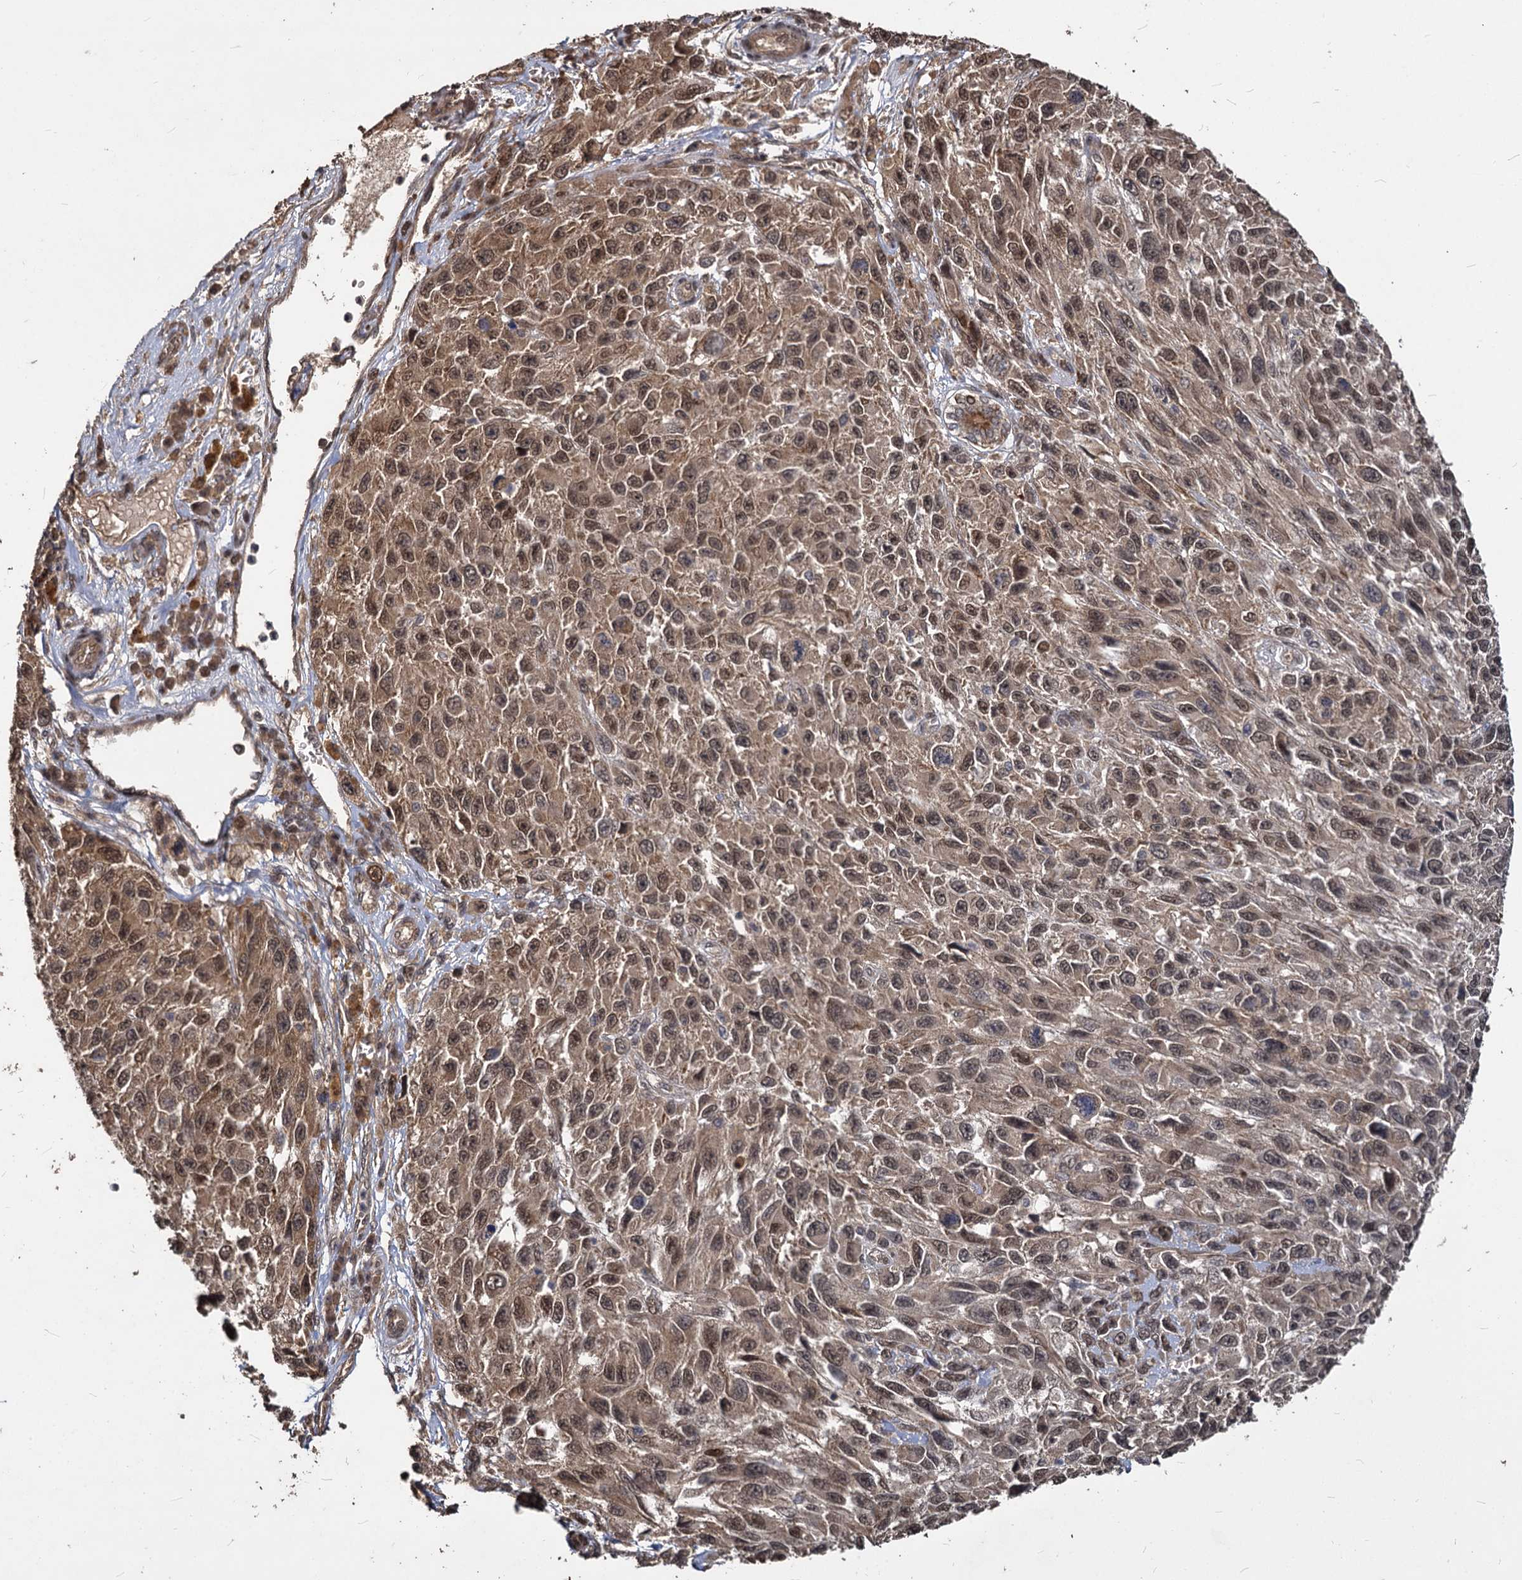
{"staining": {"intensity": "moderate", "quantity": ">75%", "location": "cytoplasmic/membranous,nuclear"}, "tissue": "melanoma", "cell_type": "Tumor cells", "image_type": "cancer", "snomed": [{"axis": "morphology", "description": "Normal tissue, NOS"}, {"axis": "morphology", "description": "Malignant melanoma, NOS"}, {"axis": "topography", "description": "Skin"}], "caption": "Human malignant melanoma stained with a brown dye demonstrates moderate cytoplasmic/membranous and nuclear positive positivity in approximately >75% of tumor cells.", "gene": "VPS51", "patient": {"sex": "female", "age": 96}}